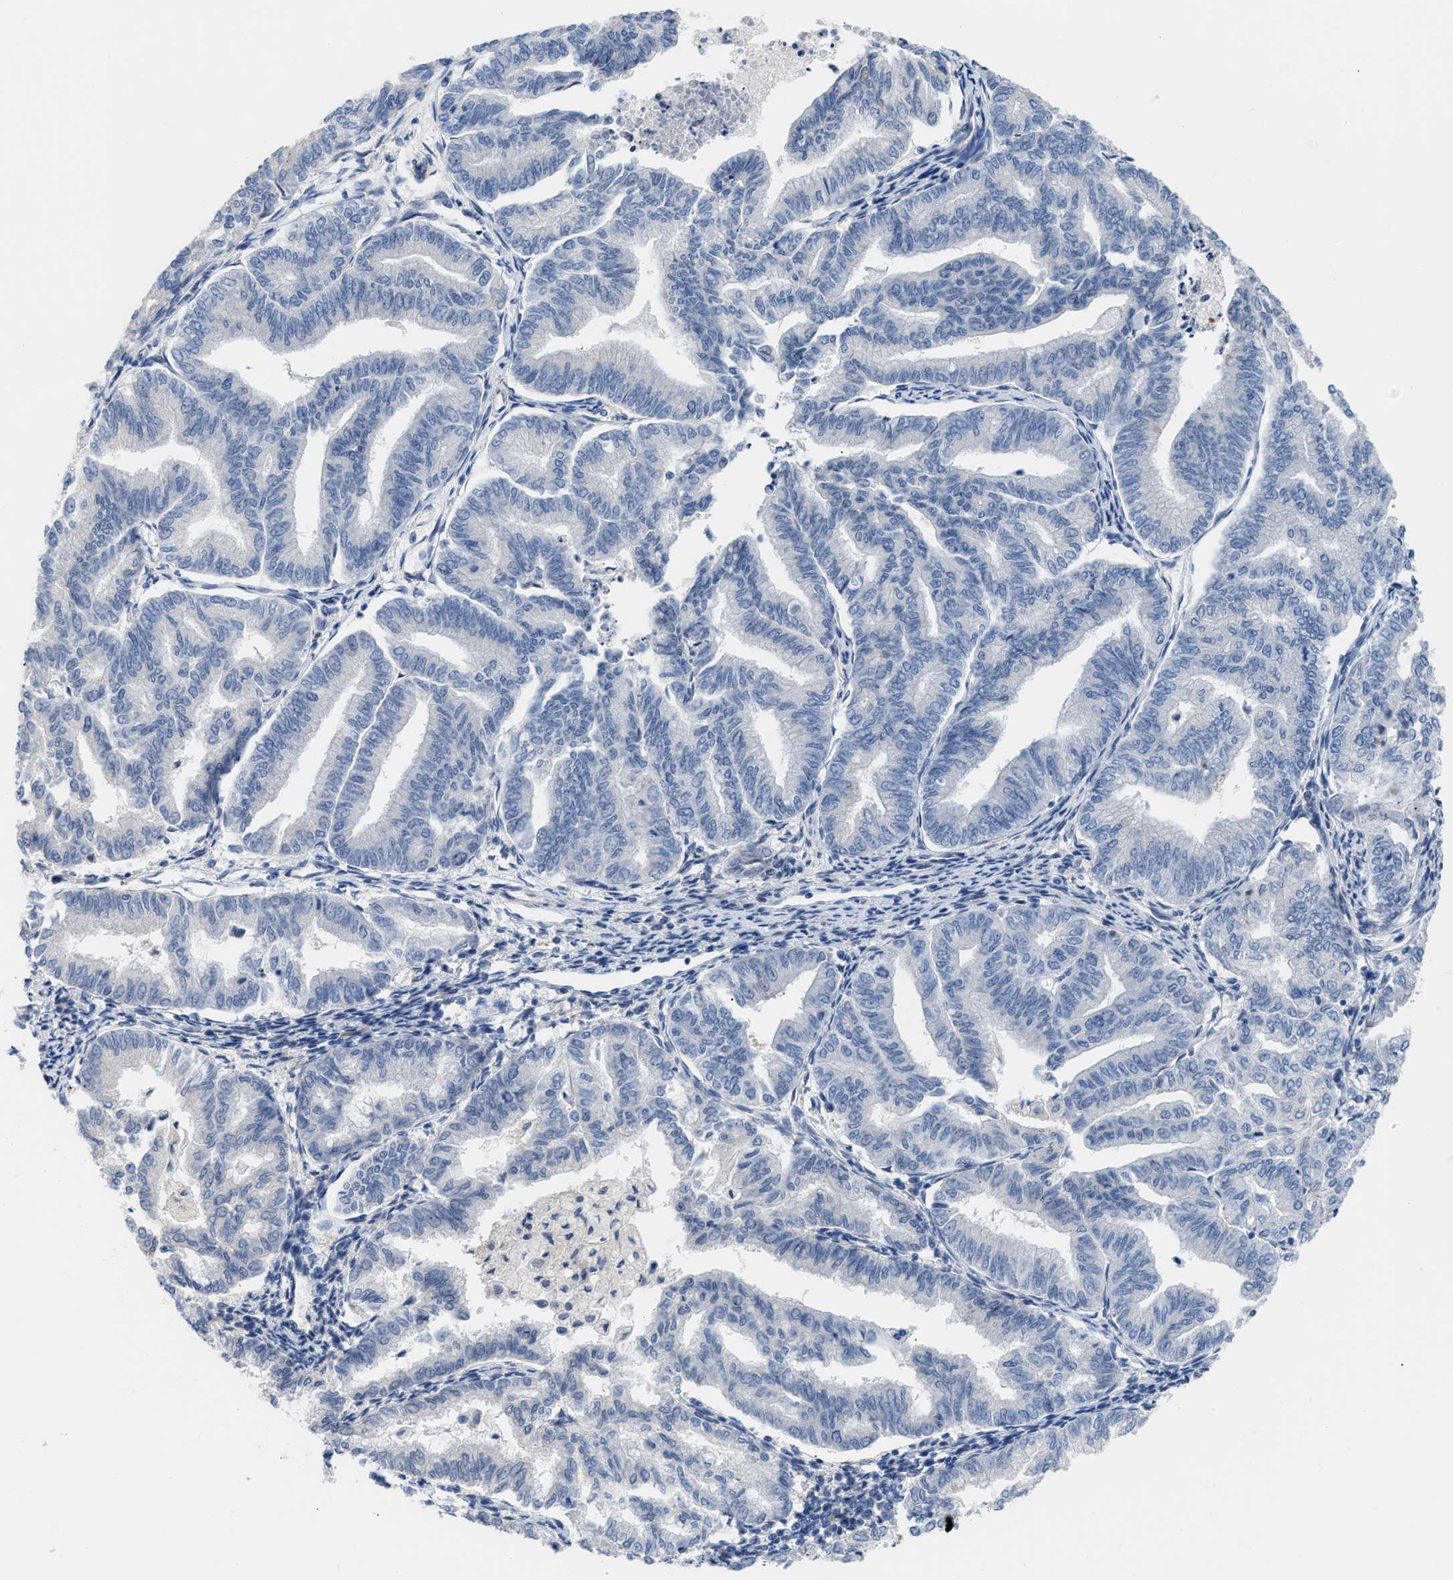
{"staining": {"intensity": "negative", "quantity": "none", "location": "none"}, "tissue": "endometrial cancer", "cell_type": "Tumor cells", "image_type": "cancer", "snomed": [{"axis": "morphology", "description": "Adenocarcinoma, NOS"}, {"axis": "topography", "description": "Endometrium"}], "caption": "There is no significant positivity in tumor cells of endometrial adenocarcinoma.", "gene": "TFPI", "patient": {"sex": "female", "age": 79}}